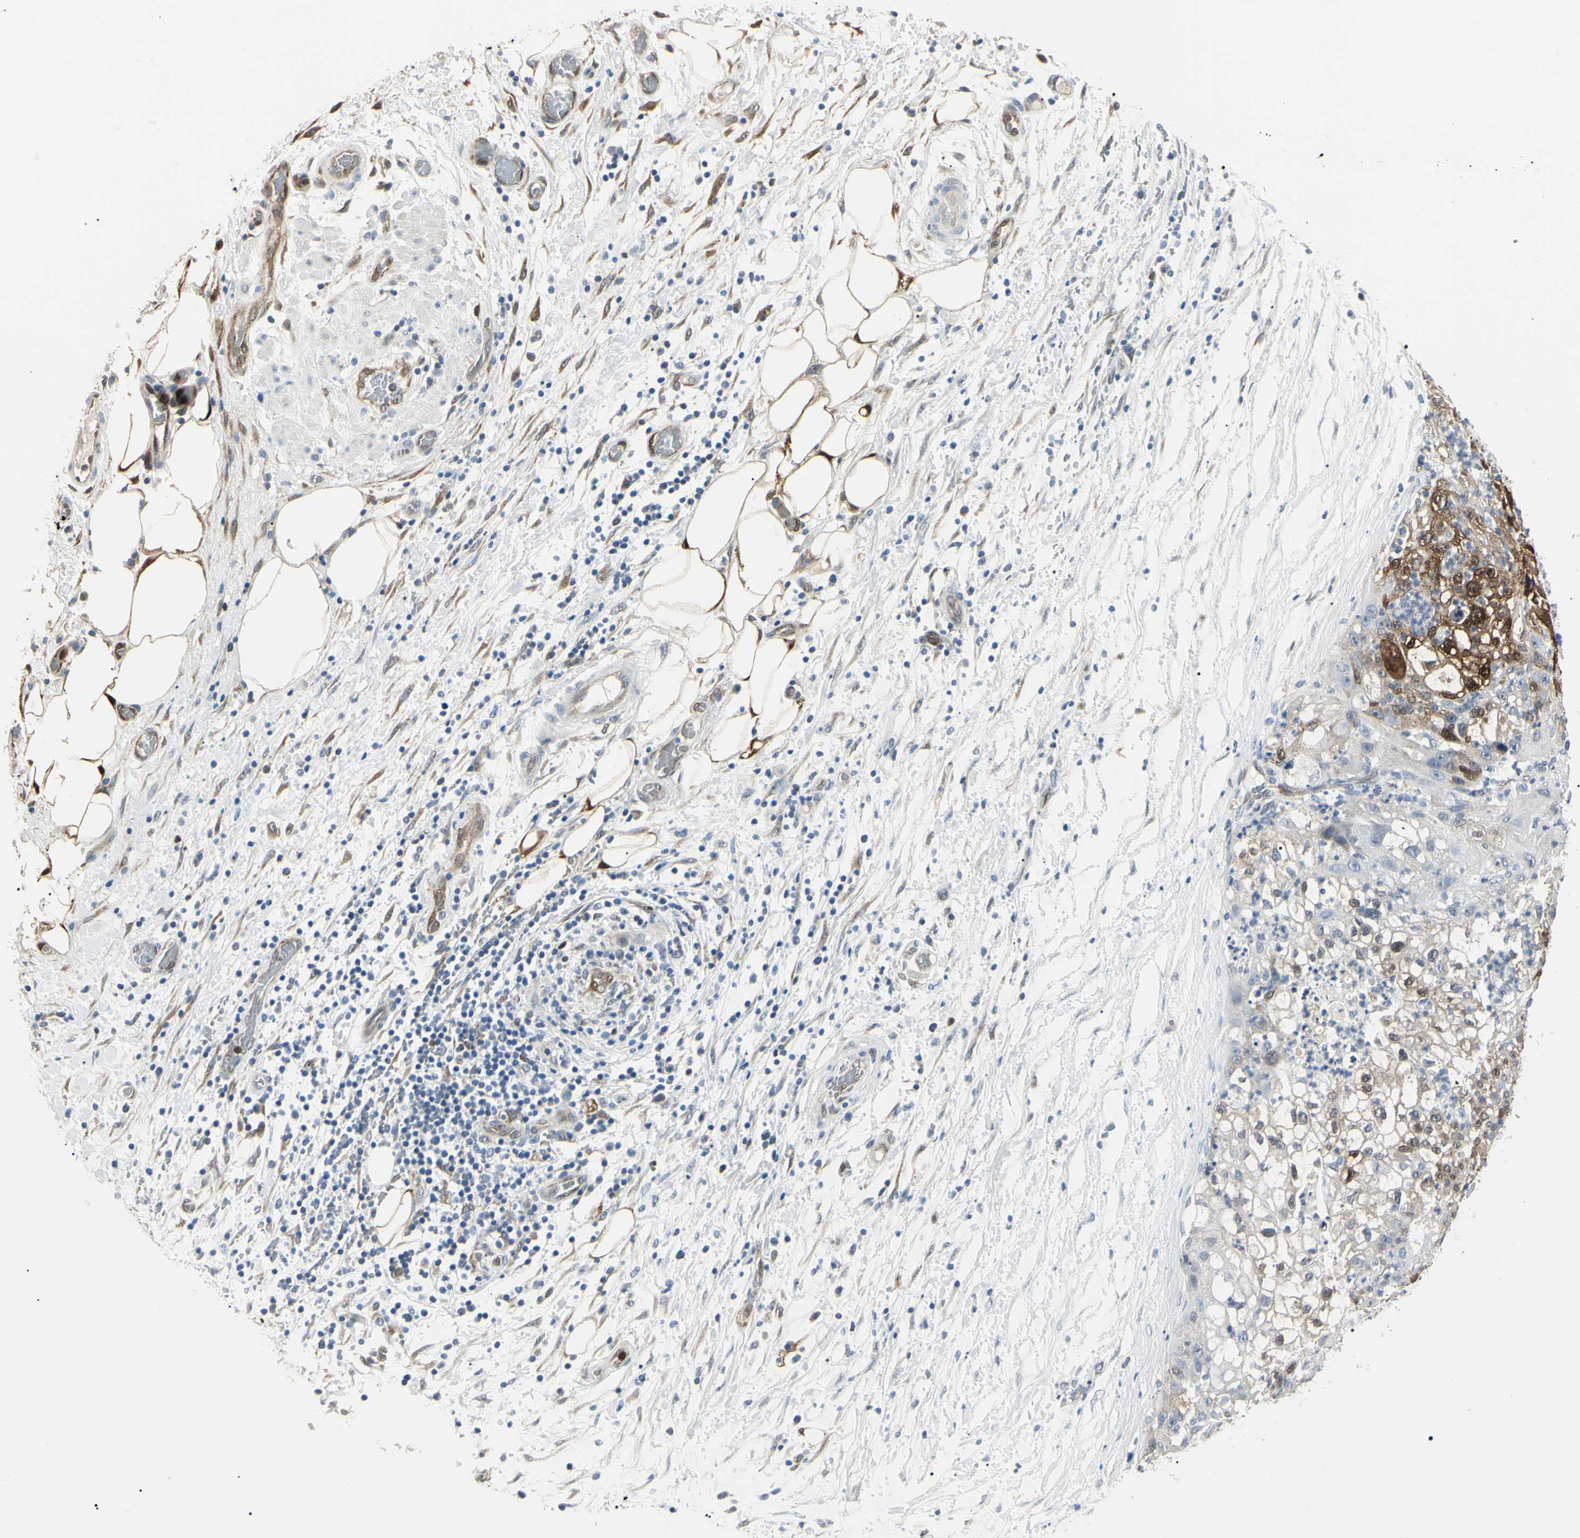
{"staining": {"intensity": "strong", "quantity": "25%-75%", "location": "cytoplasmic/membranous,nuclear"}, "tissue": "lung cancer", "cell_type": "Tumor cells", "image_type": "cancer", "snomed": [{"axis": "morphology", "description": "Inflammation, NOS"}, {"axis": "morphology", "description": "Squamous cell carcinoma, NOS"}, {"axis": "topography", "description": "Lymph node"}, {"axis": "topography", "description": "Soft tissue"}, {"axis": "topography", "description": "Lung"}], "caption": "Lung cancer (squamous cell carcinoma) tissue reveals strong cytoplasmic/membranous and nuclear expression in approximately 25%-75% of tumor cells The staining was performed using DAB to visualize the protein expression in brown, while the nuclei were stained in blue with hematoxylin (Magnification: 20x).", "gene": "AKR1C3", "patient": {"sex": "male", "age": 66}}